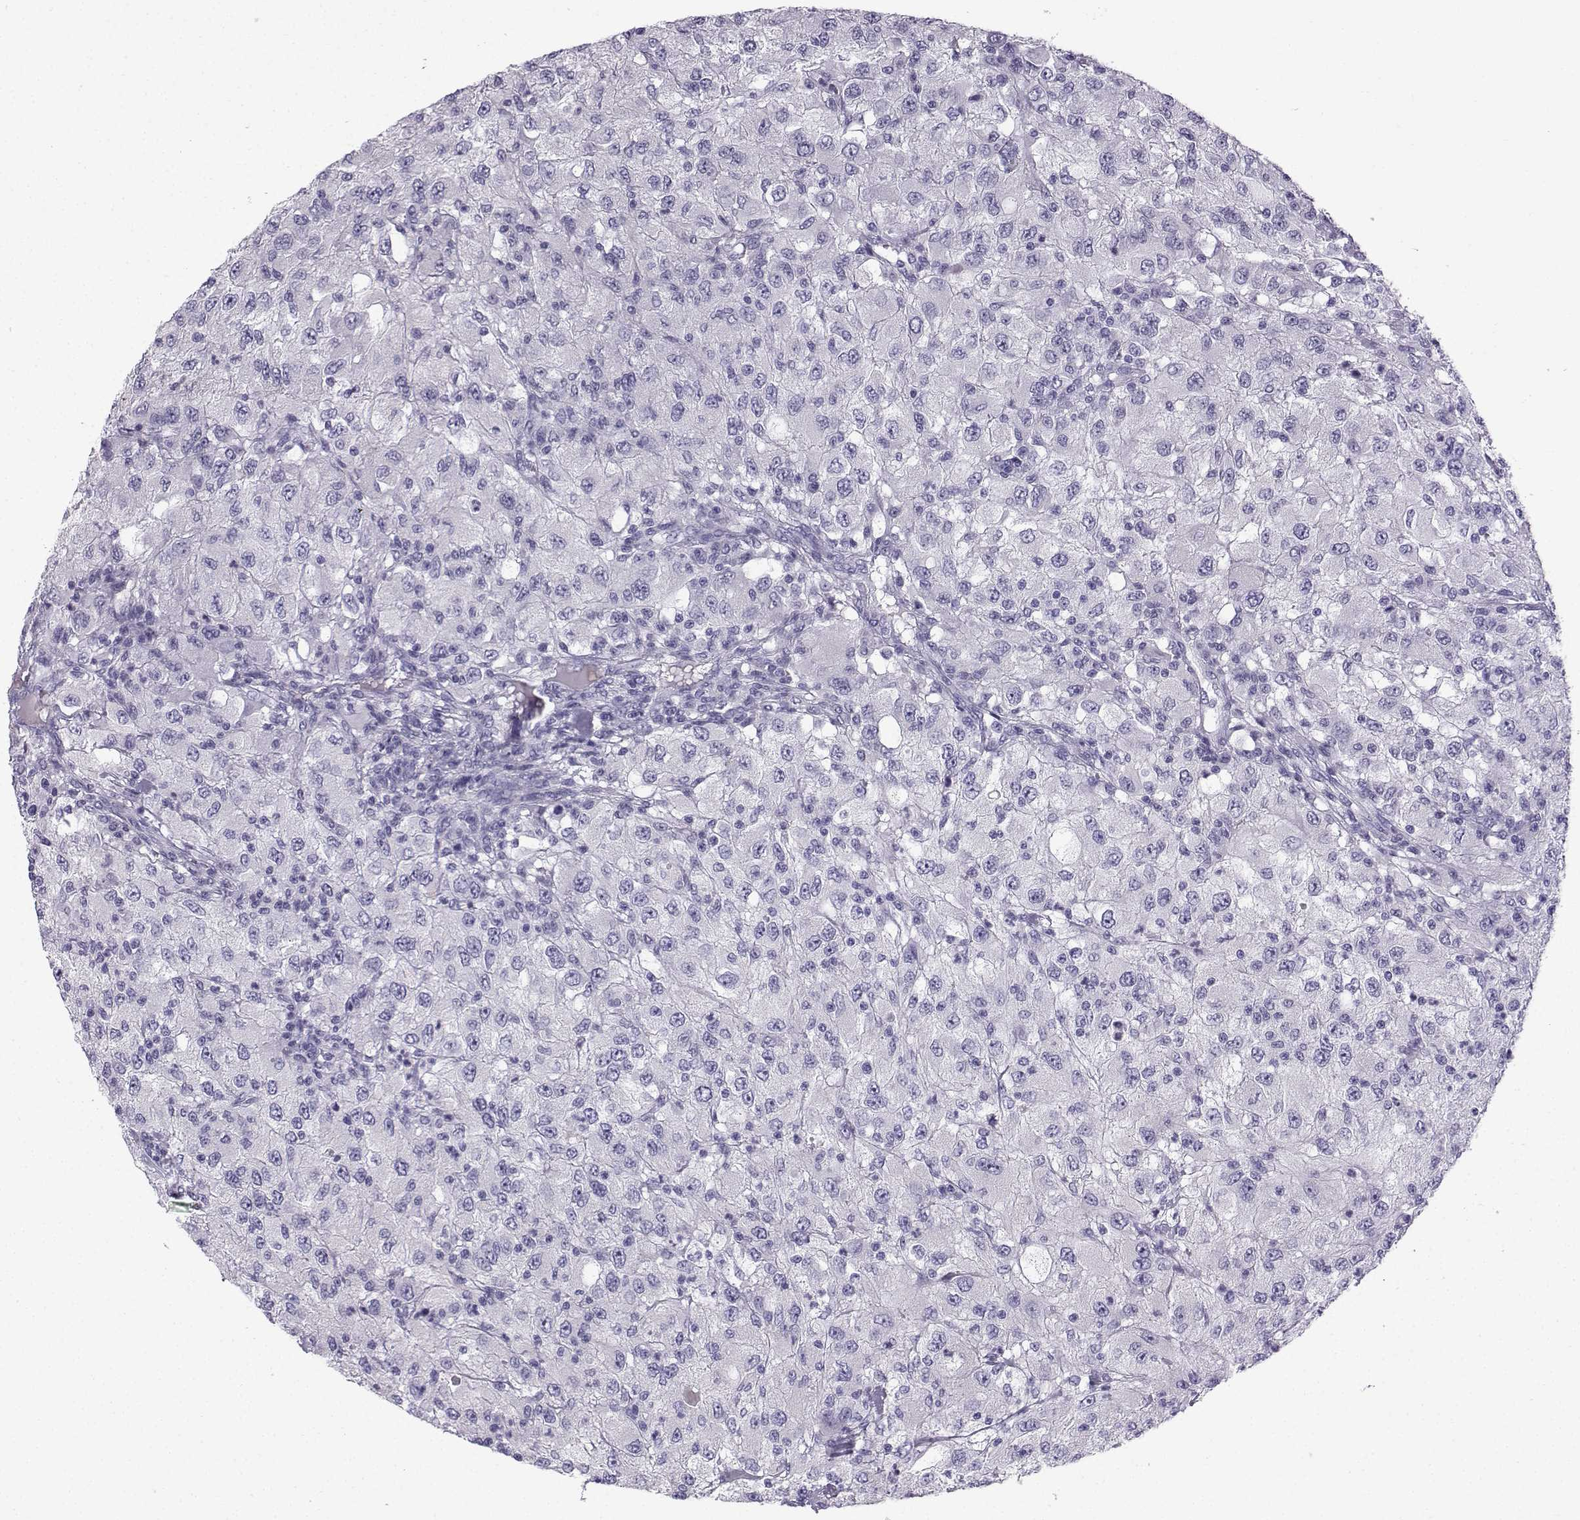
{"staining": {"intensity": "negative", "quantity": "none", "location": "none"}, "tissue": "renal cancer", "cell_type": "Tumor cells", "image_type": "cancer", "snomed": [{"axis": "morphology", "description": "Adenocarcinoma, NOS"}, {"axis": "topography", "description": "Kidney"}], "caption": "An immunohistochemistry (IHC) histopathology image of renal cancer (adenocarcinoma) is shown. There is no staining in tumor cells of renal cancer (adenocarcinoma).", "gene": "ZBTB8B", "patient": {"sex": "female", "age": 67}}